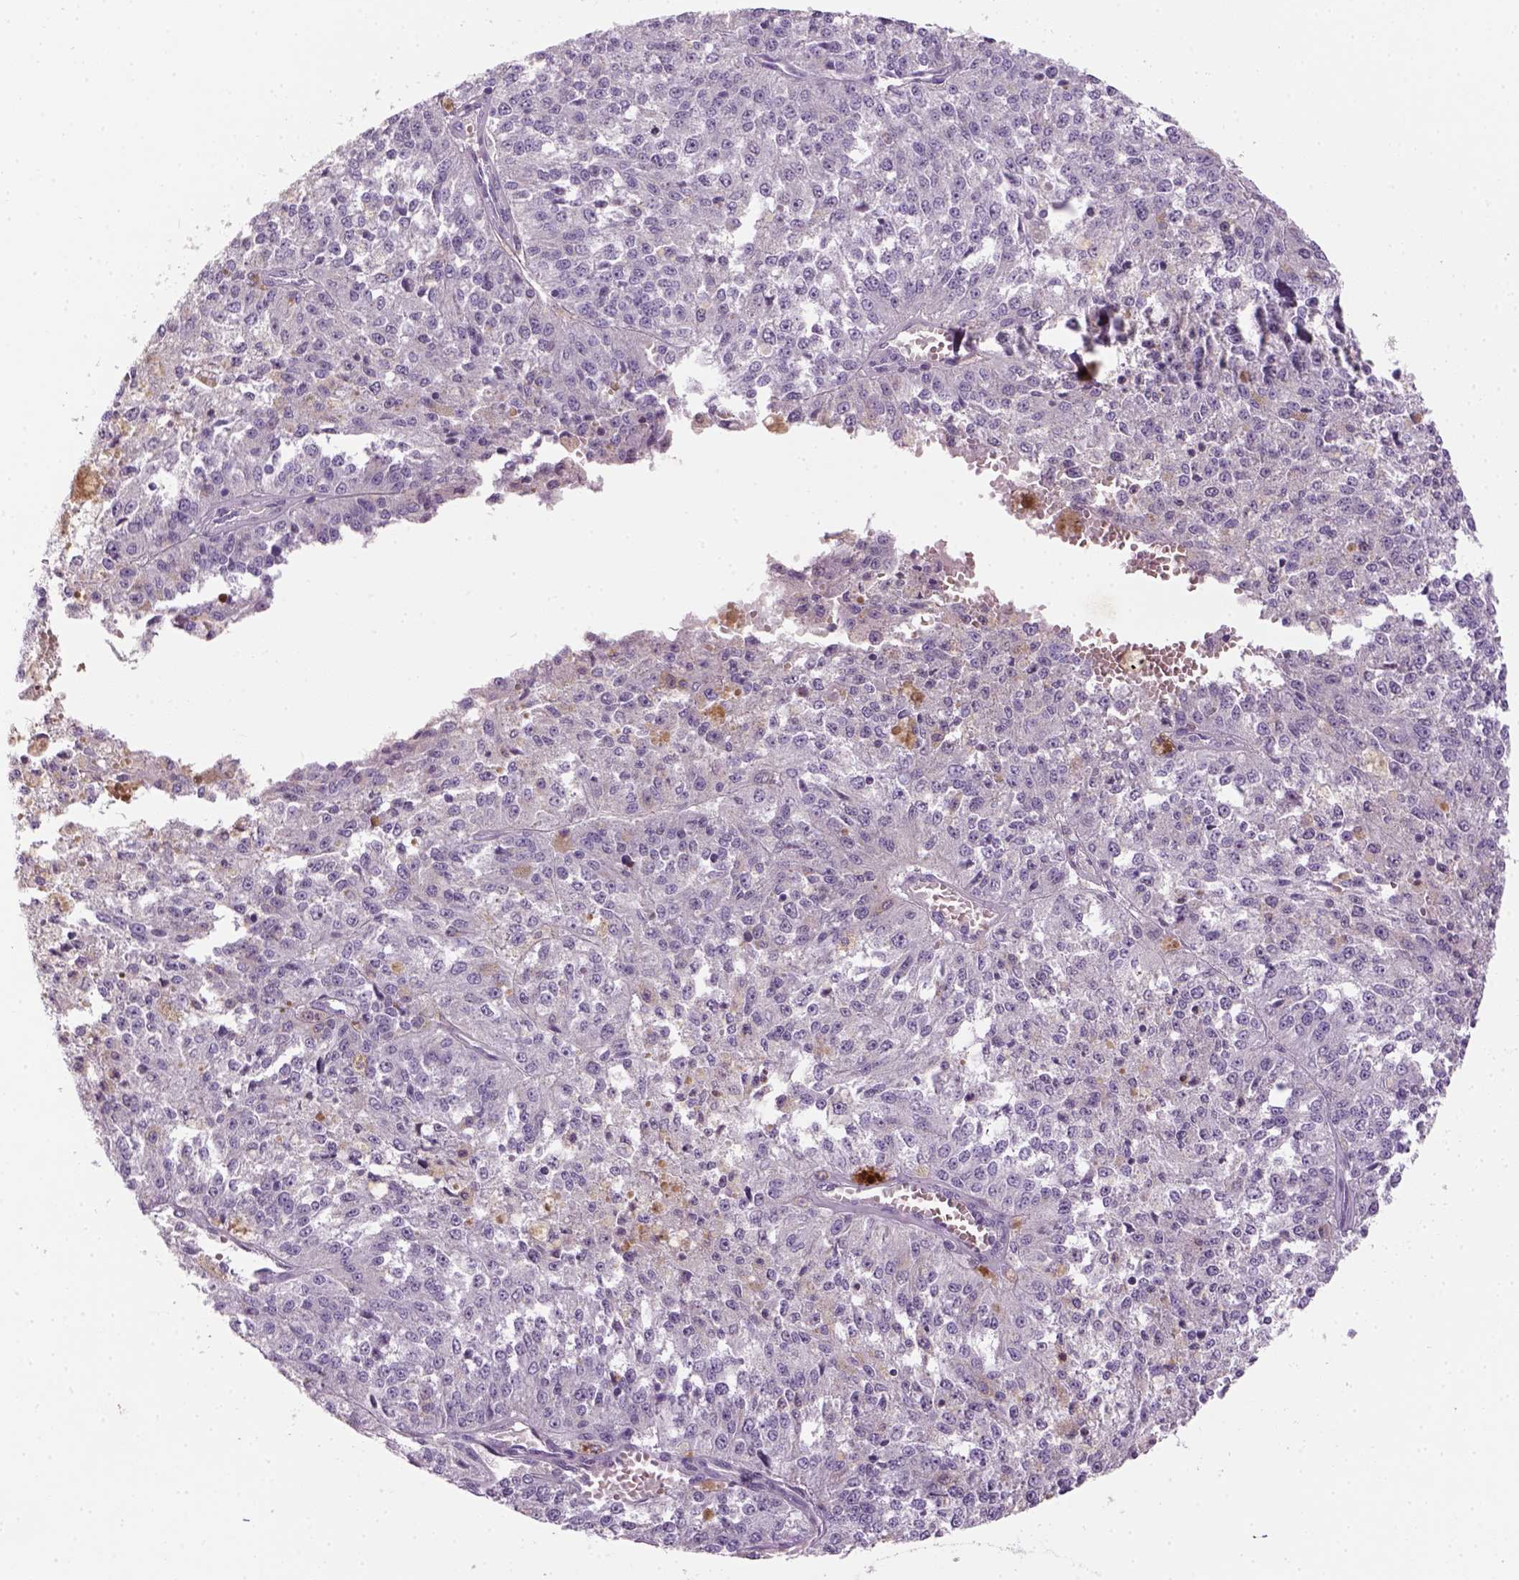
{"staining": {"intensity": "negative", "quantity": "none", "location": "none"}, "tissue": "melanoma", "cell_type": "Tumor cells", "image_type": "cancer", "snomed": [{"axis": "morphology", "description": "Malignant melanoma, Metastatic site"}, {"axis": "topography", "description": "Lymph node"}], "caption": "A photomicrograph of human melanoma is negative for staining in tumor cells.", "gene": "GFI1B", "patient": {"sex": "female", "age": 64}}